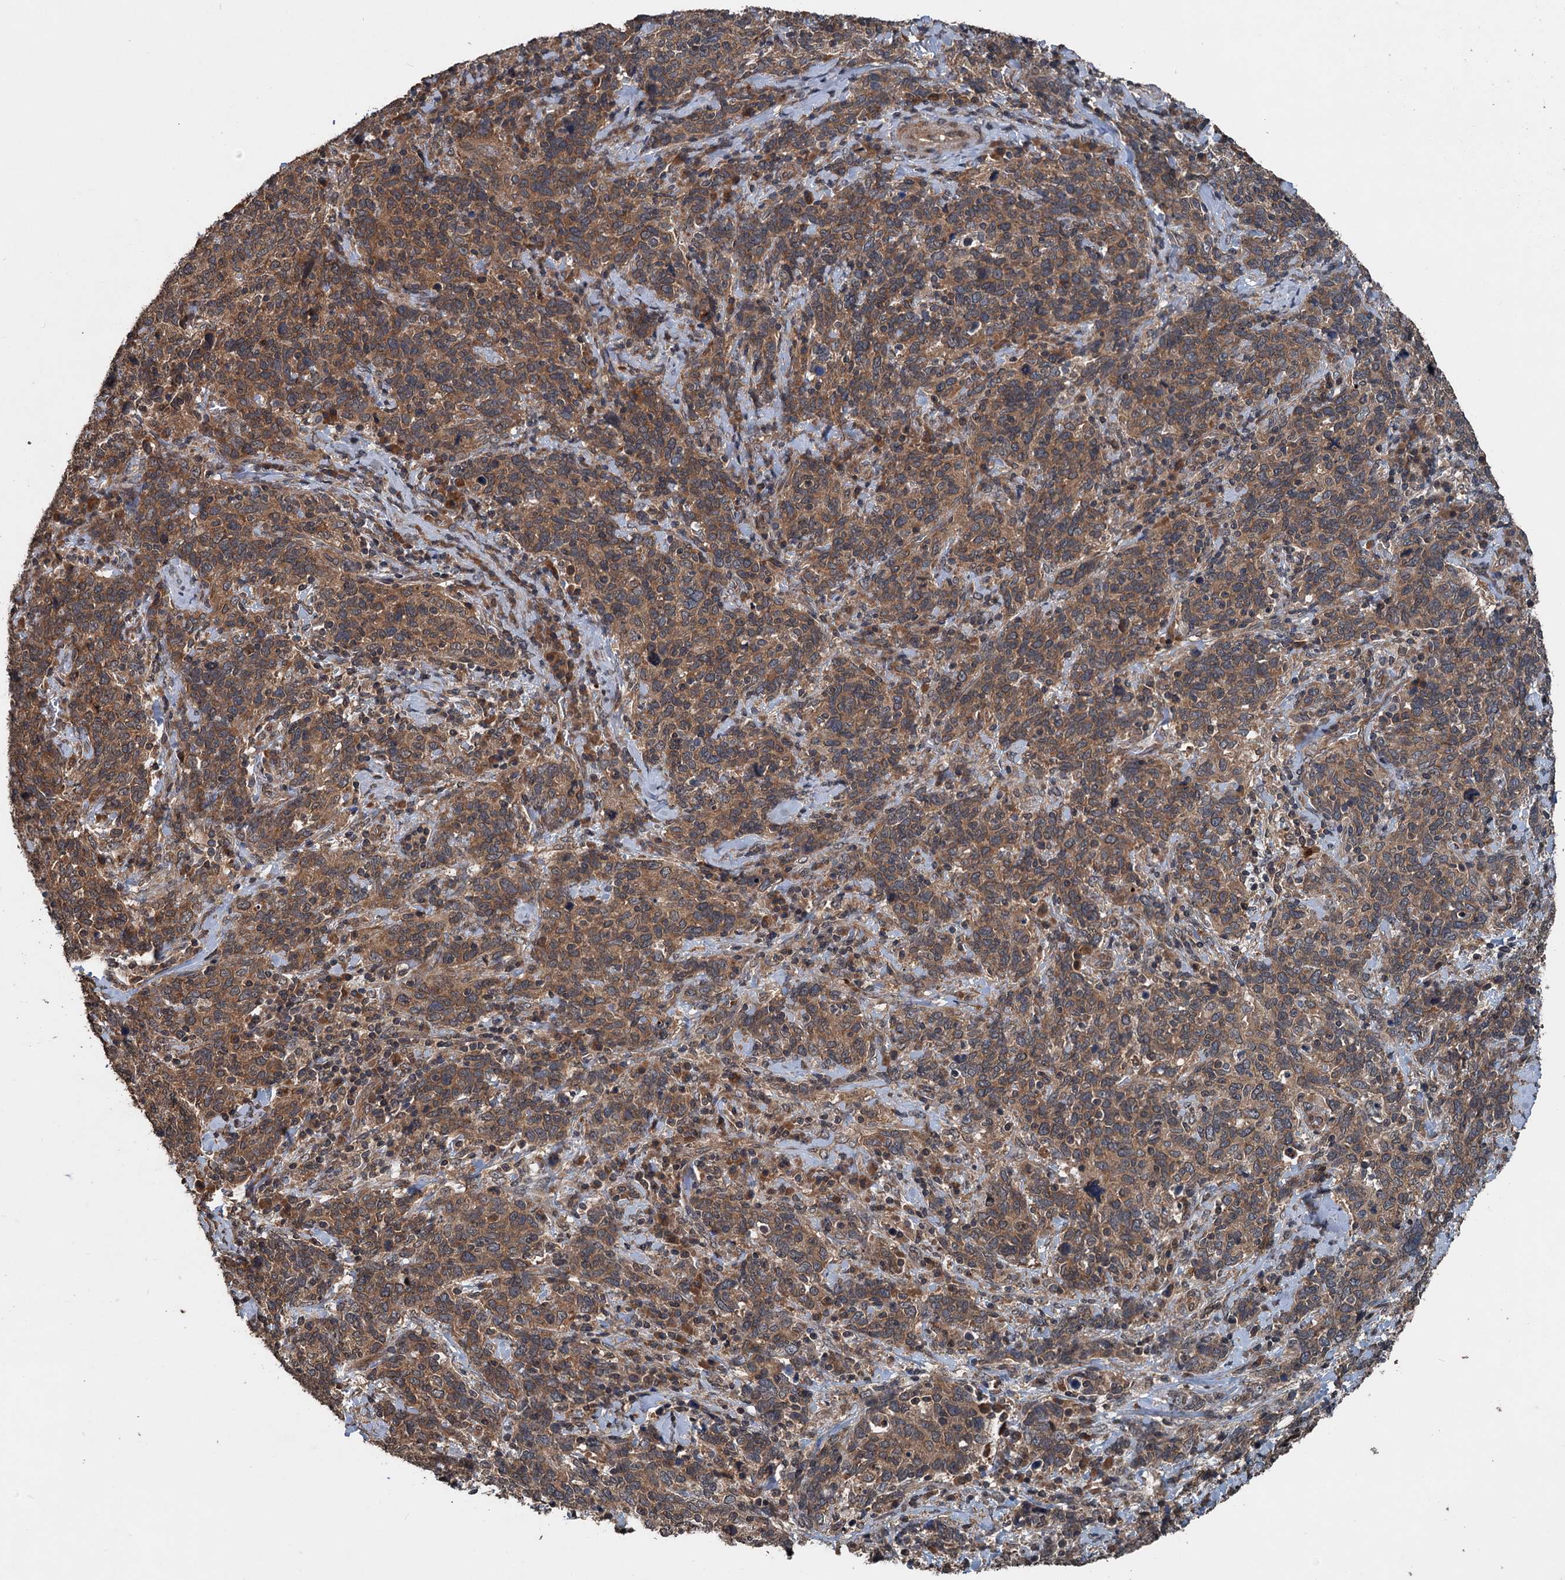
{"staining": {"intensity": "moderate", "quantity": ">75%", "location": "cytoplasmic/membranous"}, "tissue": "cervical cancer", "cell_type": "Tumor cells", "image_type": "cancer", "snomed": [{"axis": "morphology", "description": "Squamous cell carcinoma, NOS"}, {"axis": "topography", "description": "Cervix"}], "caption": "Brown immunohistochemical staining in cervical squamous cell carcinoma reveals moderate cytoplasmic/membranous expression in about >75% of tumor cells.", "gene": "N4BP2L2", "patient": {"sex": "female", "age": 41}}